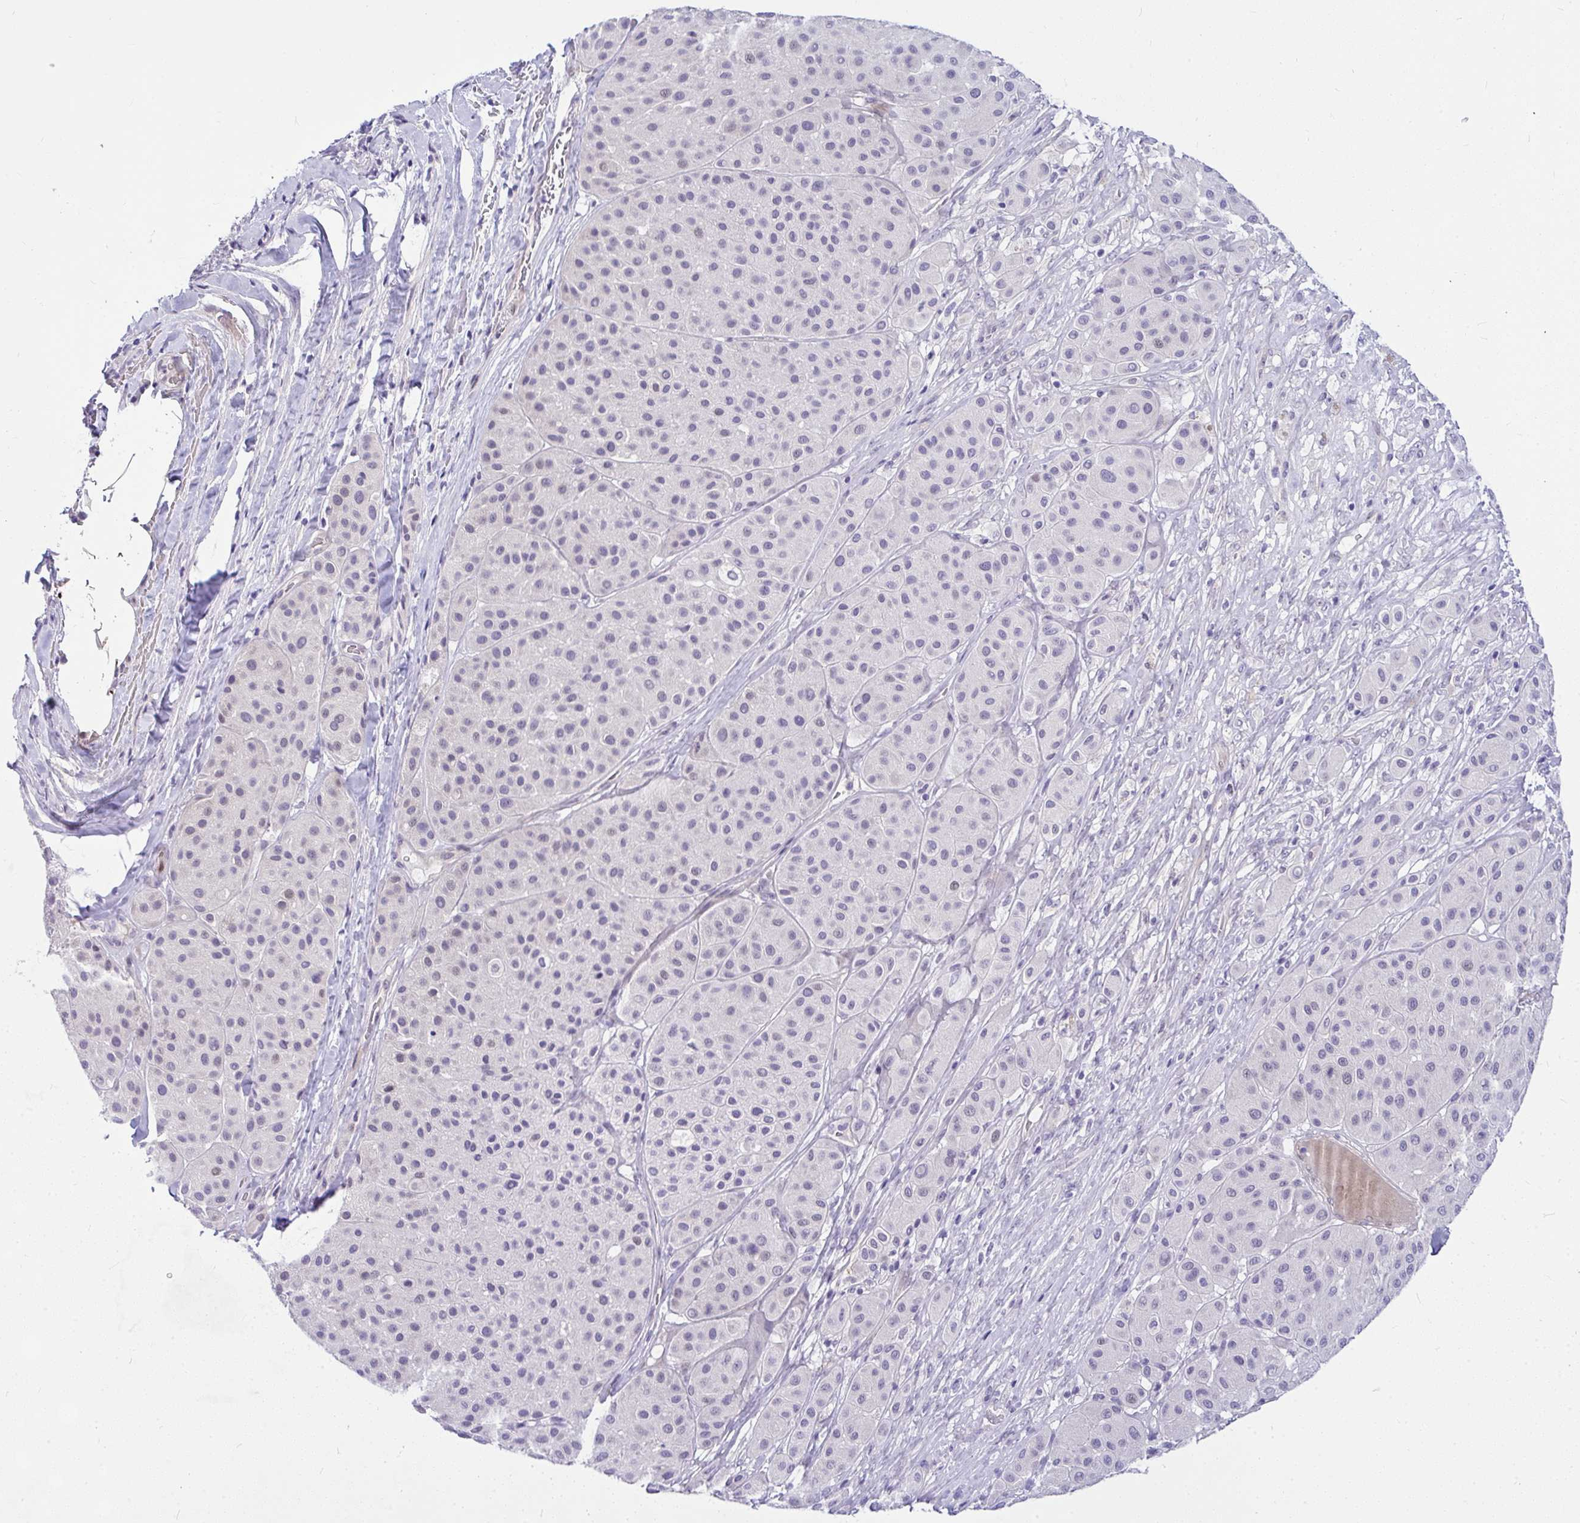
{"staining": {"intensity": "negative", "quantity": "none", "location": "none"}, "tissue": "melanoma", "cell_type": "Tumor cells", "image_type": "cancer", "snomed": [{"axis": "morphology", "description": "Malignant melanoma, Metastatic site"}, {"axis": "topography", "description": "Smooth muscle"}], "caption": "High magnification brightfield microscopy of melanoma stained with DAB (3,3'-diaminobenzidine) (brown) and counterstained with hematoxylin (blue): tumor cells show no significant positivity.", "gene": "NFXL1", "patient": {"sex": "male", "age": 41}}